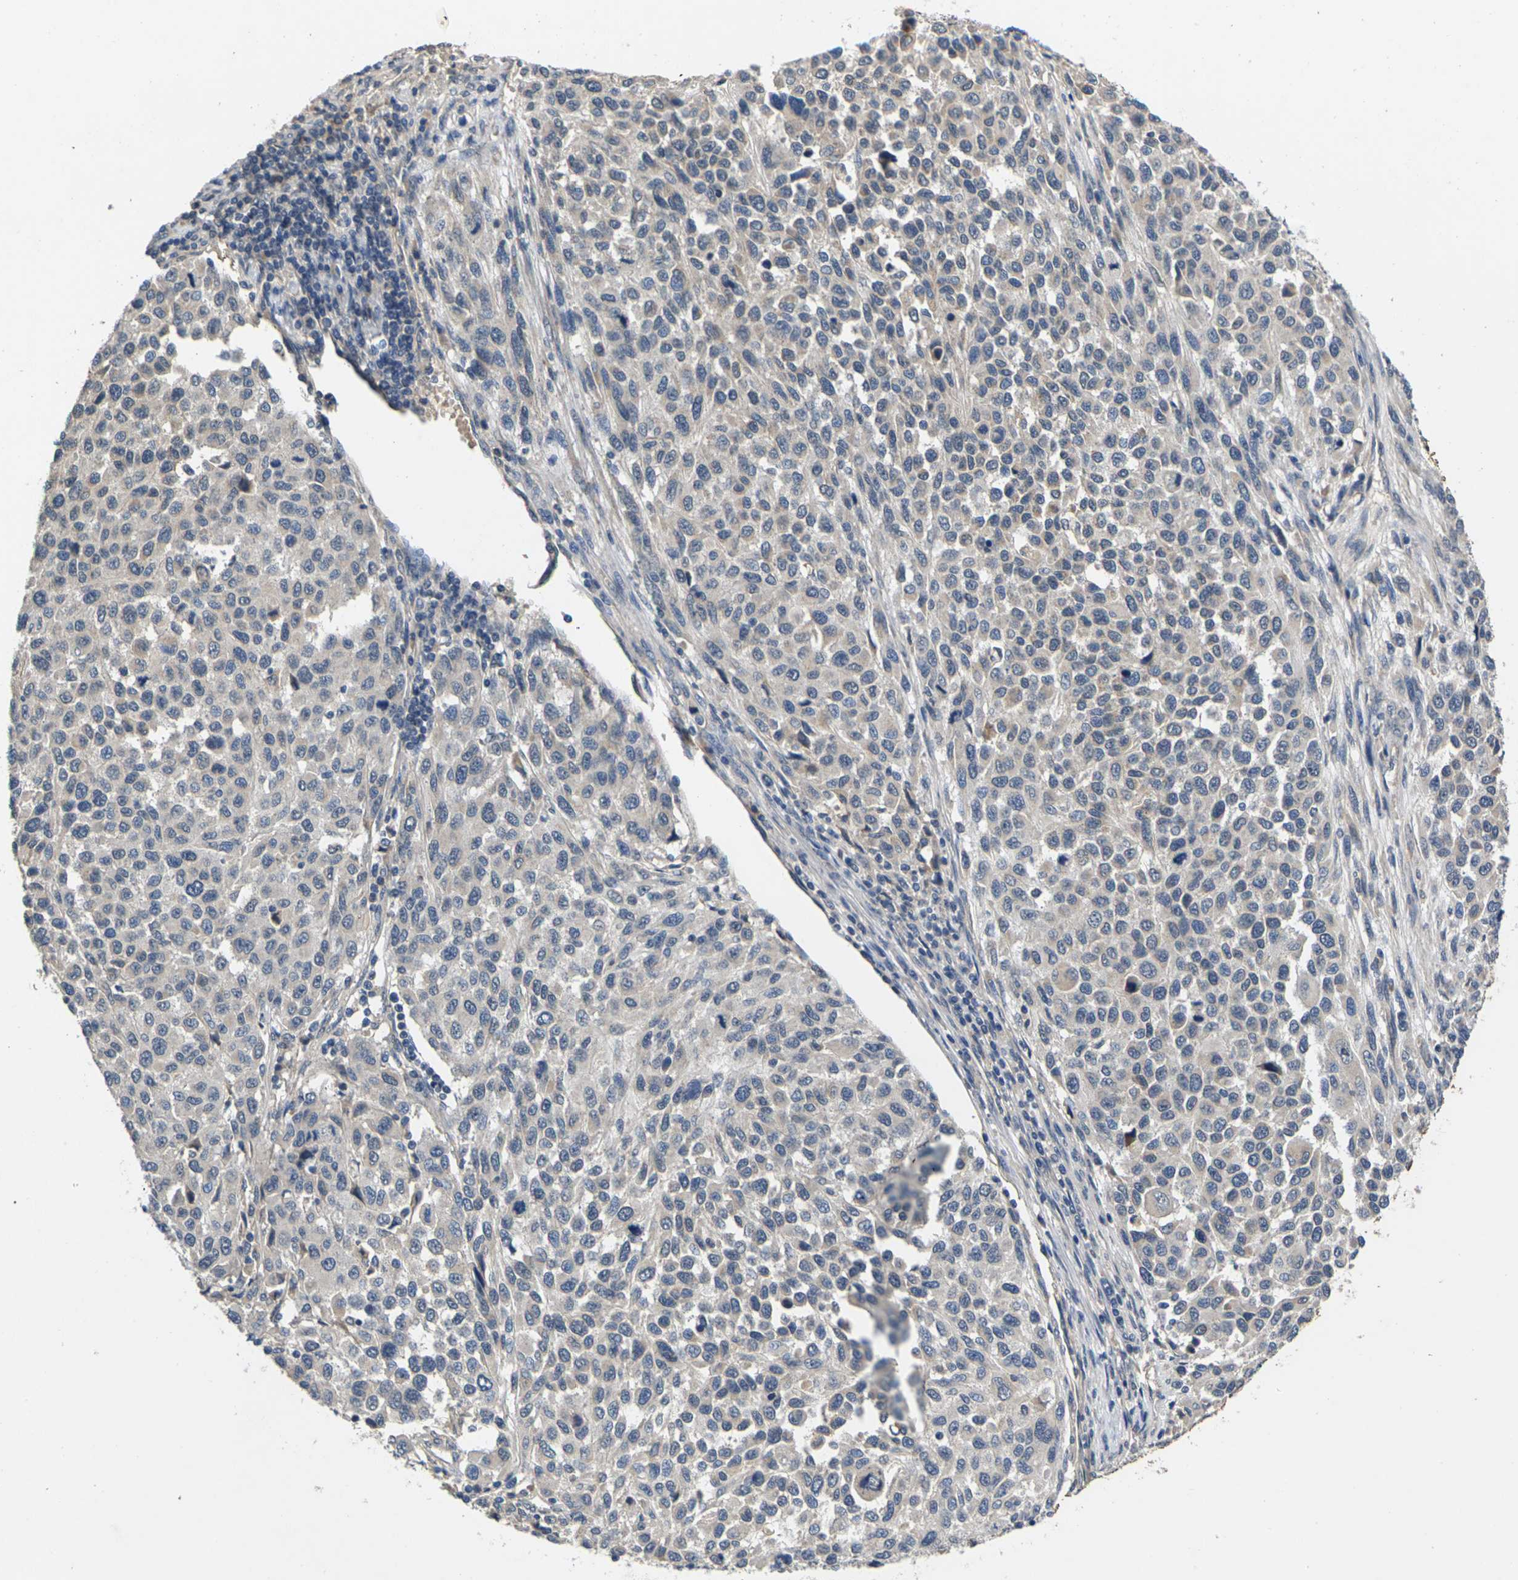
{"staining": {"intensity": "negative", "quantity": "none", "location": "none"}, "tissue": "melanoma", "cell_type": "Tumor cells", "image_type": "cancer", "snomed": [{"axis": "morphology", "description": "Malignant melanoma, Metastatic site"}, {"axis": "topography", "description": "Lymph node"}], "caption": "IHC image of neoplastic tissue: human melanoma stained with DAB (3,3'-diaminobenzidine) exhibits no significant protein staining in tumor cells.", "gene": "SLC2A2", "patient": {"sex": "male", "age": 61}}